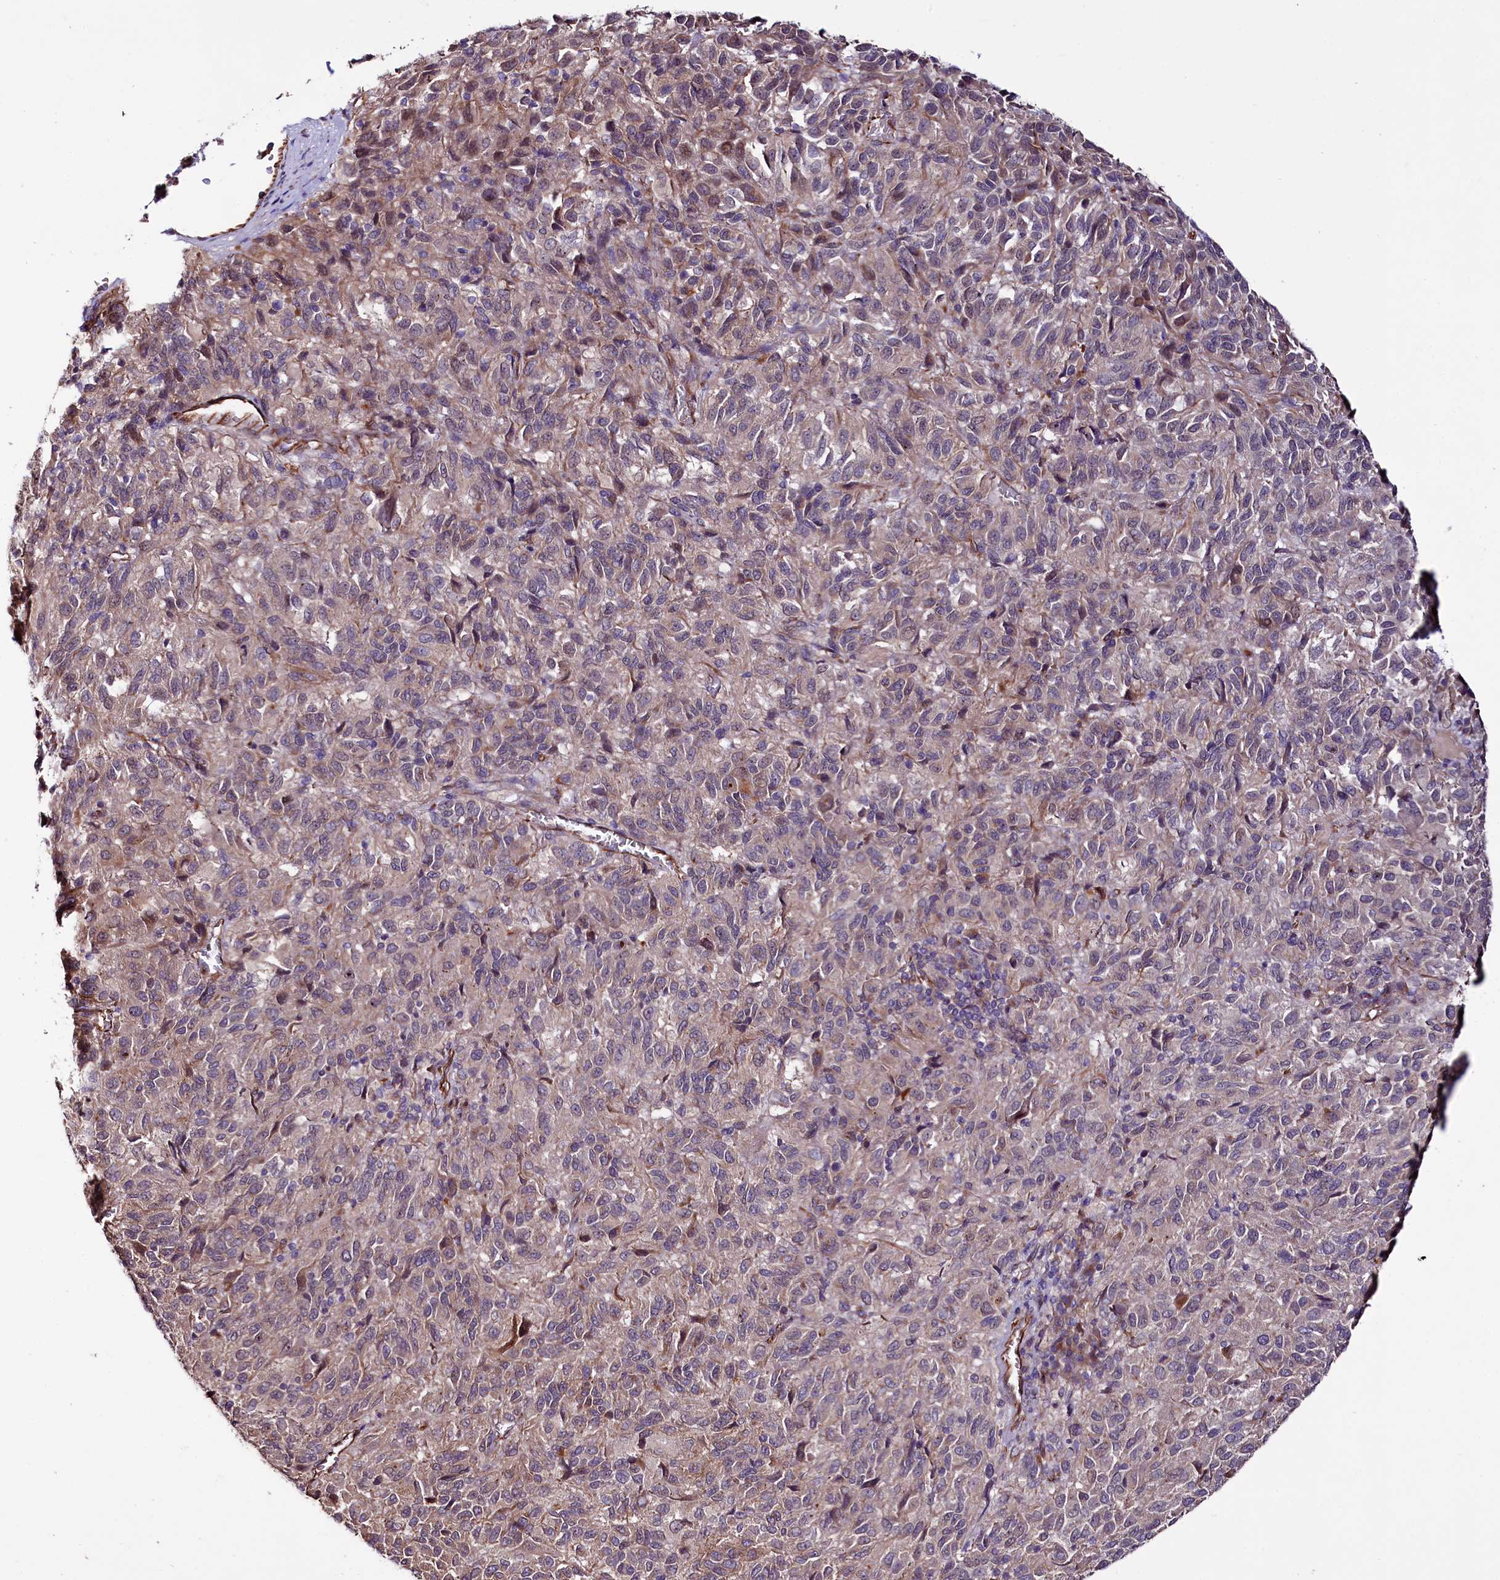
{"staining": {"intensity": "weak", "quantity": "<25%", "location": "cytoplasmic/membranous"}, "tissue": "melanoma", "cell_type": "Tumor cells", "image_type": "cancer", "snomed": [{"axis": "morphology", "description": "Malignant melanoma, Metastatic site"}, {"axis": "topography", "description": "Lung"}], "caption": "This micrograph is of melanoma stained with IHC to label a protein in brown with the nuclei are counter-stained blue. There is no staining in tumor cells.", "gene": "TTC12", "patient": {"sex": "male", "age": 64}}